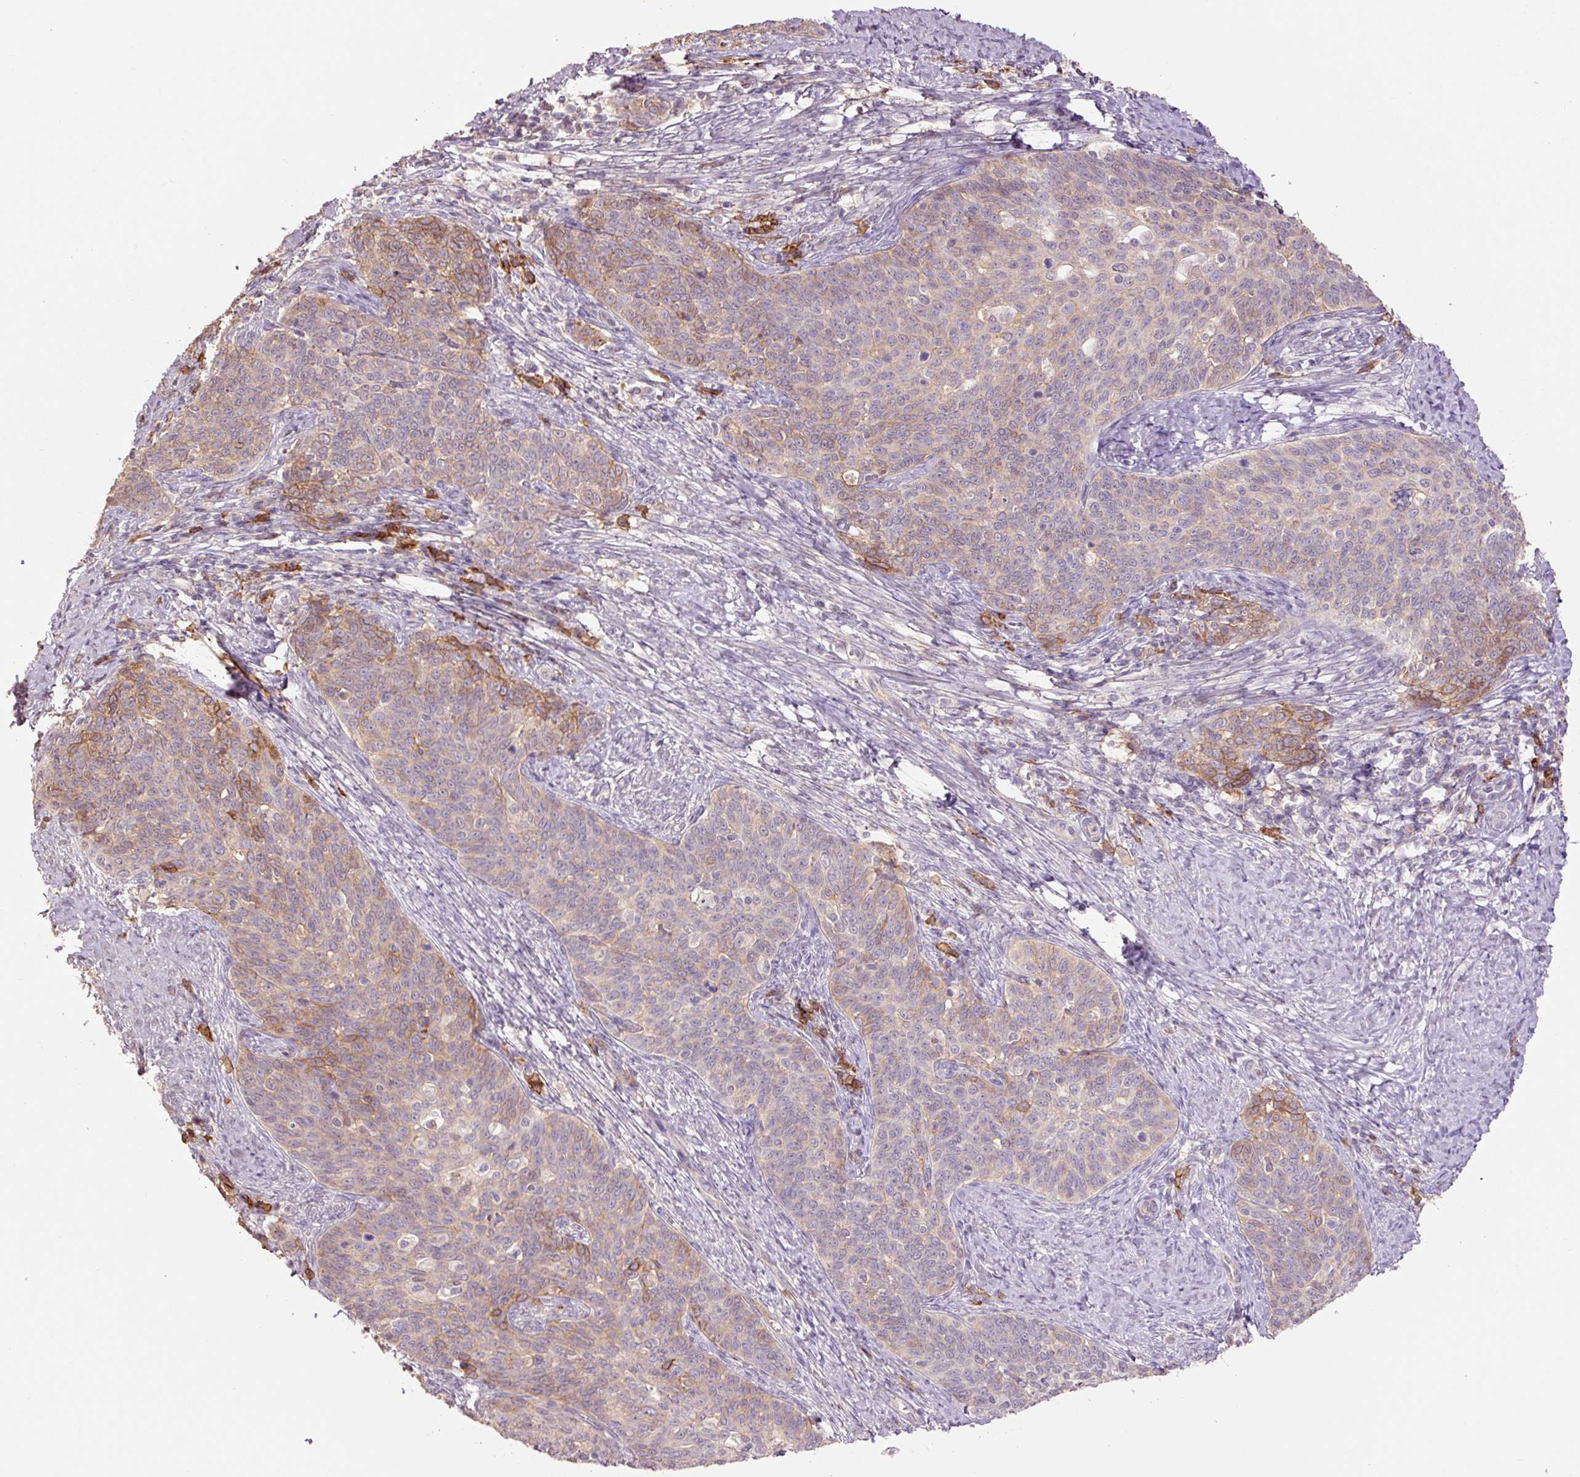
{"staining": {"intensity": "moderate", "quantity": "25%-75%", "location": "cytoplasmic/membranous"}, "tissue": "cervical cancer", "cell_type": "Tumor cells", "image_type": "cancer", "snomed": [{"axis": "morphology", "description": "Squamous cell carcinoma, NOS"}, {"axis": "topography", "description": "Cervix"}], "caption": "This histopathology image displays immunohistochemistry (IHC) staining of cervical cancer, with medium moderate cytoplasmic/membranous expression in approximately 25%-75% of tumor cells.", "gene": "SLC1A4", "patient": {"sex": "female", "age": 39}}